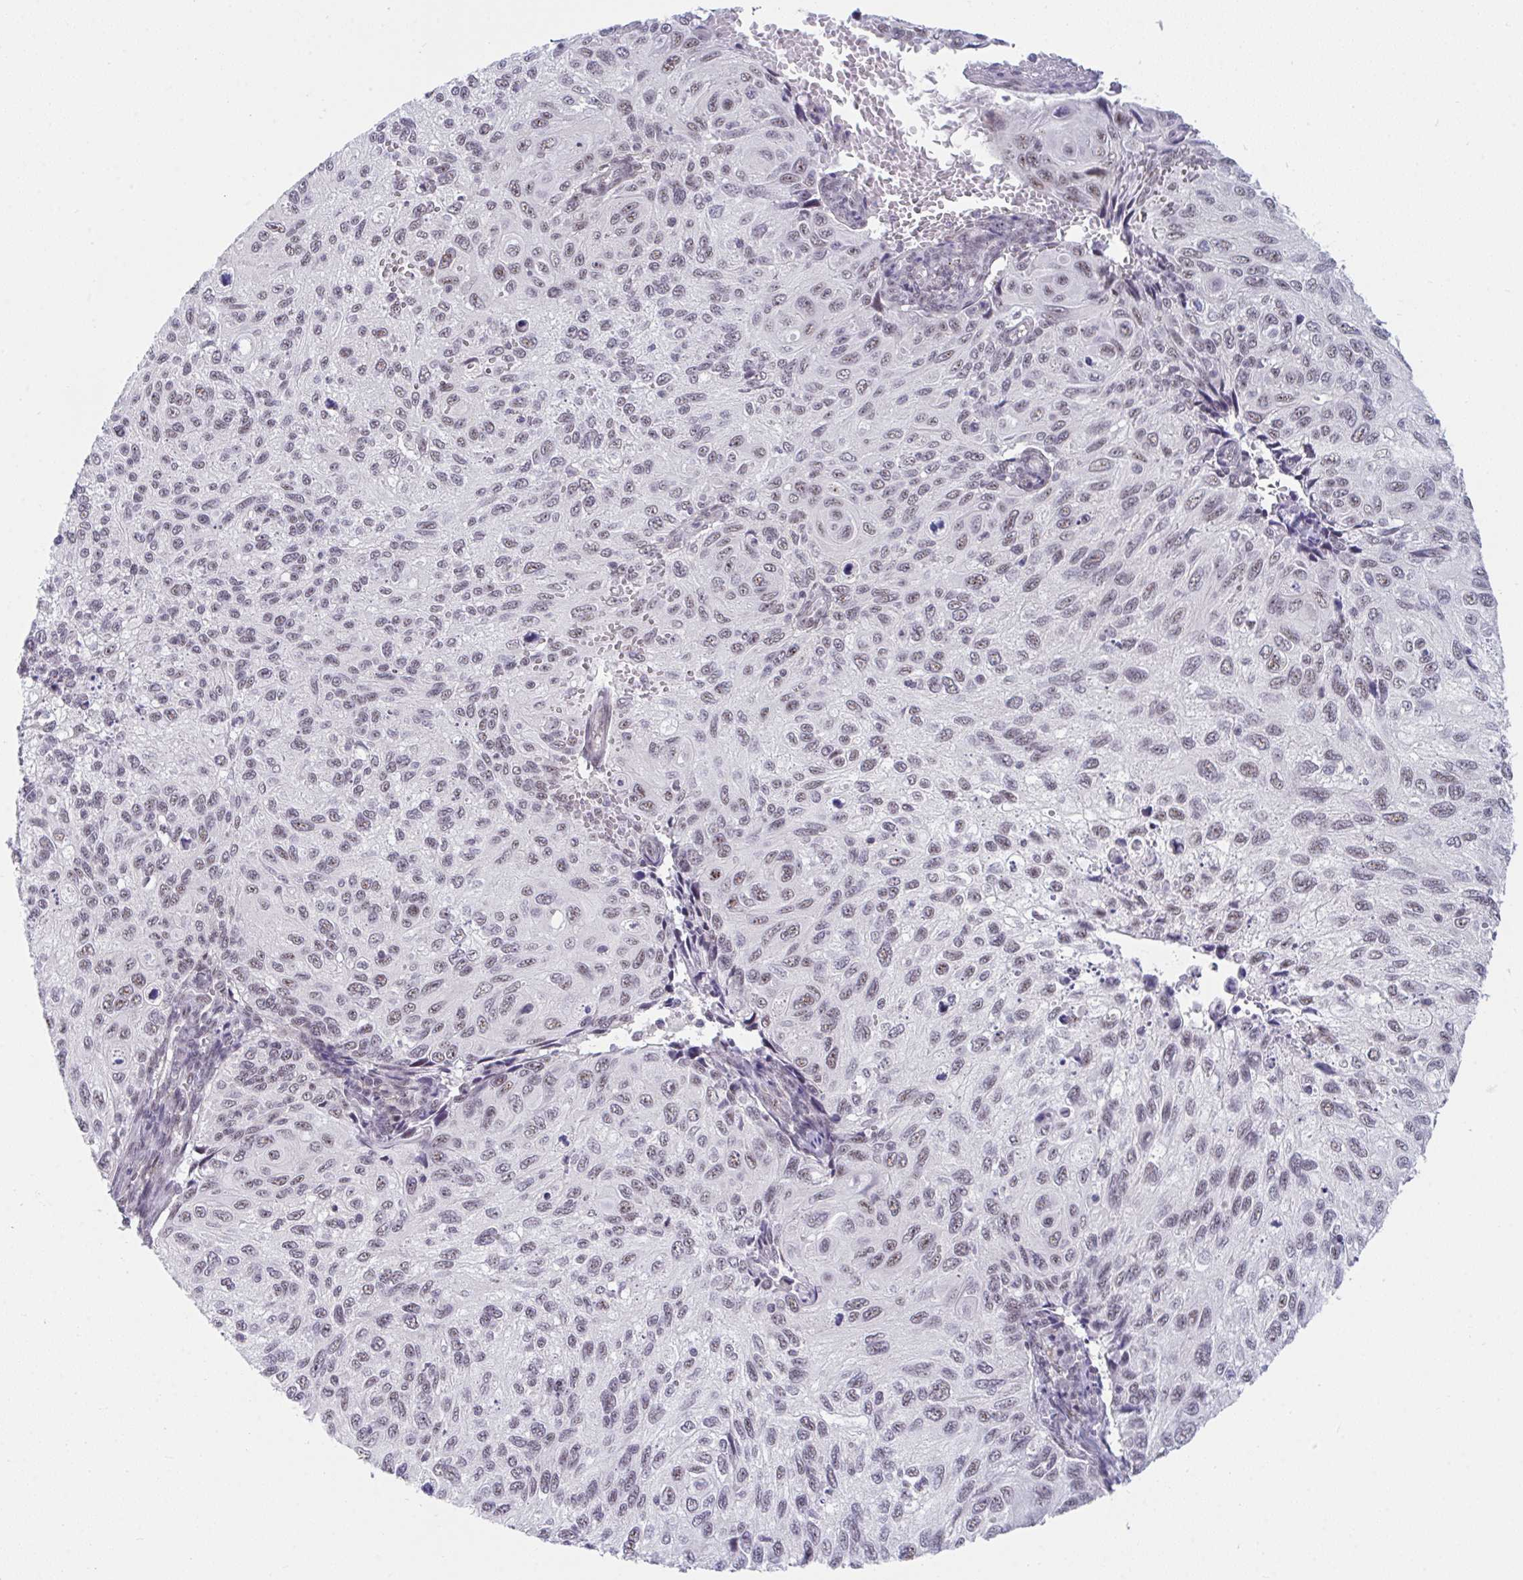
{"staining": {"intensity": "weak", "quantity": "25%-75%", "location": "nuclear"}, "tissue": "cervical cancer", "cell_type": "Tumor cells", "image_type": "cancer", "snomed": [{"axis": "morphology", "description": "Squamous cell carcinoma, NOS"}, {"axis": "topography", "description": "Cervix"}], "caption": "IHC photomicrograph of neoplastic tissue: squamous cell carcinoma (cervical) stained using immunohistochemistry (IHC) reveals low levels of weak protein expression localized specifically in the nuclear of tumor cells, appearing as a nuclear brown color.", "gene": "PRR14", "patient": {"sex": "female", "age": 70}}